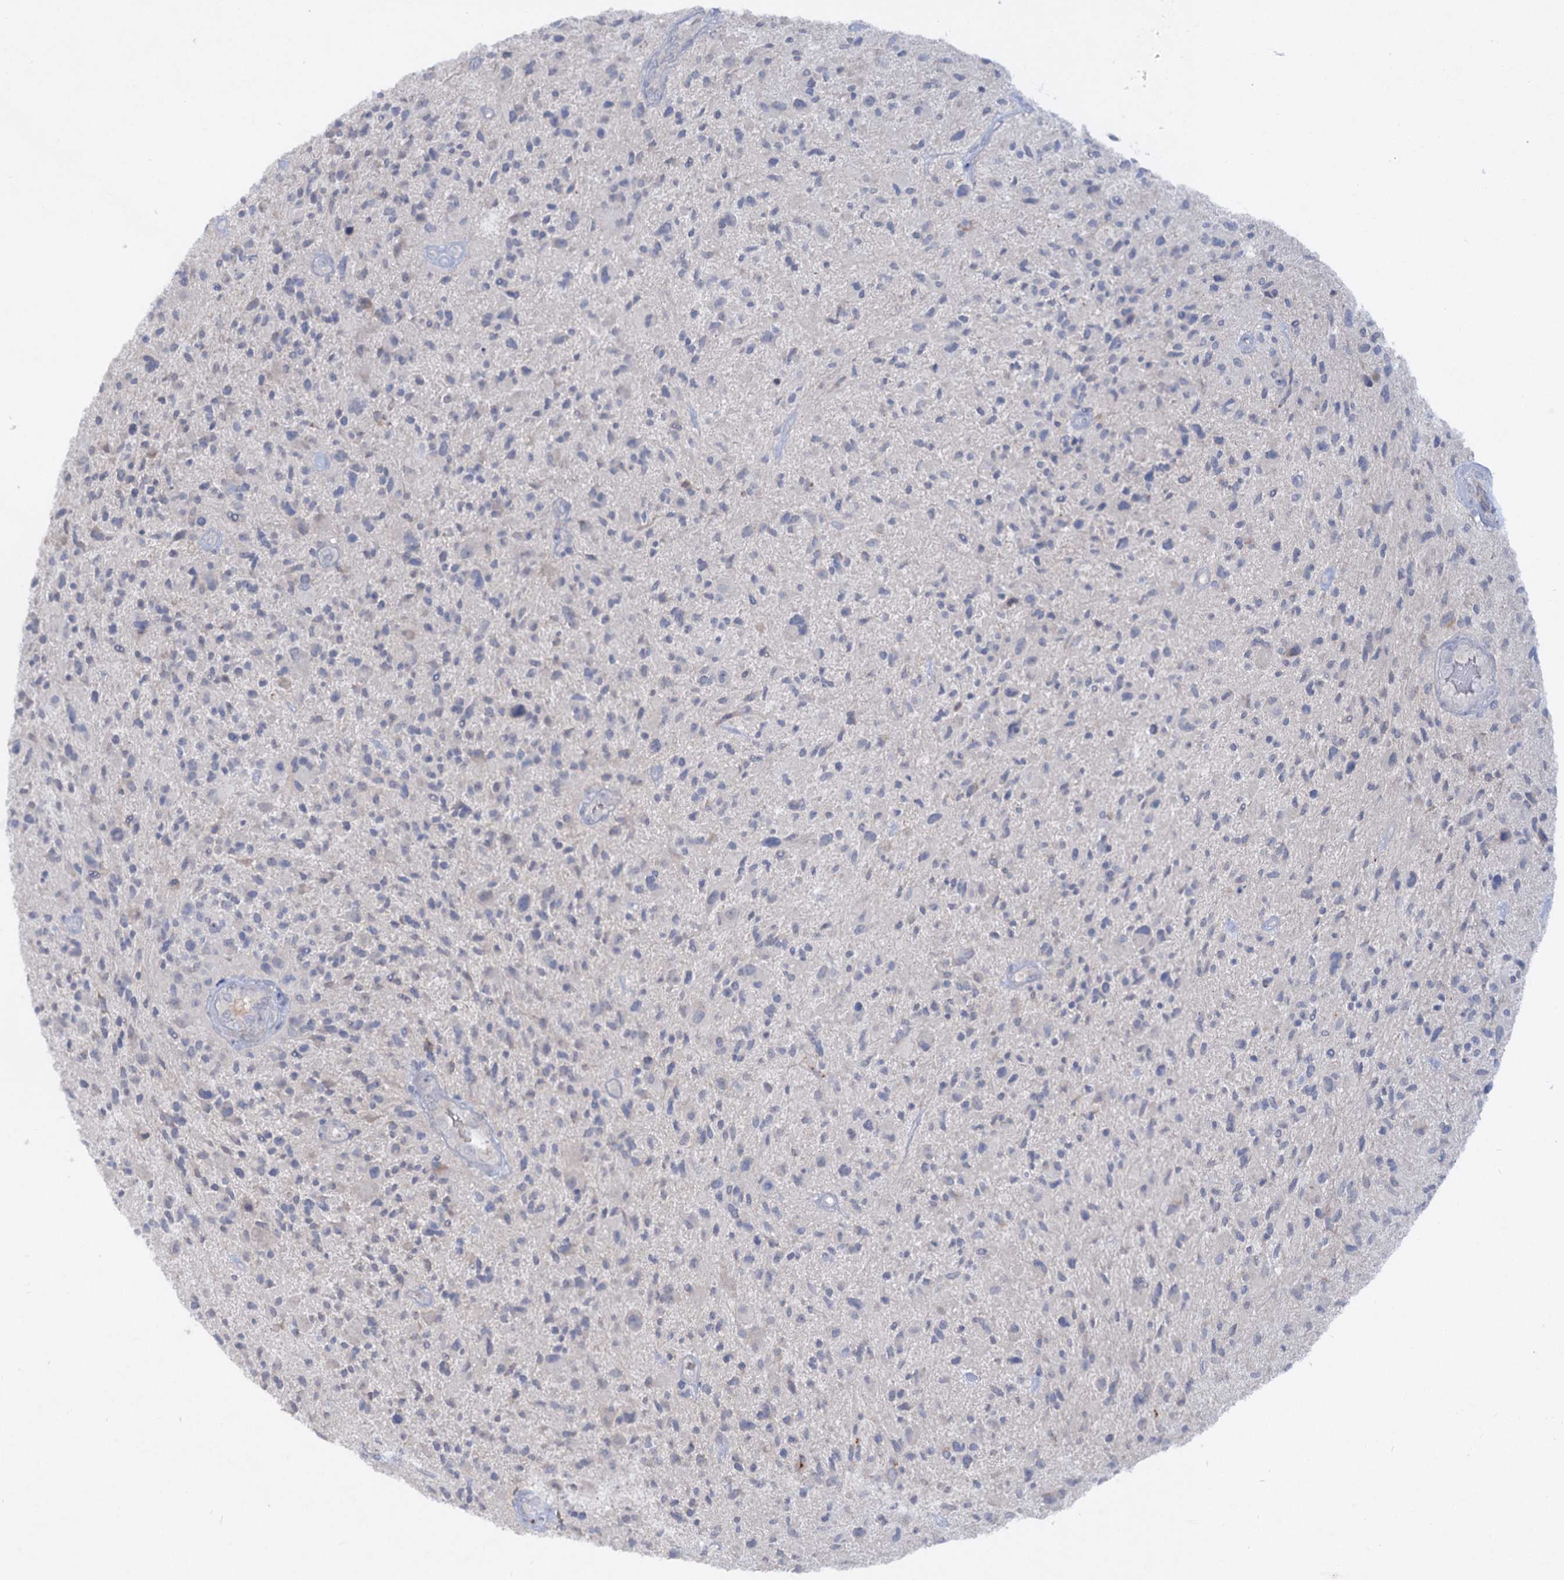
{"staining": {"intensity": "negative", "quantity": "none", "location": "none"}, "tissue": "glioma", "cell_type": "Tumor cells", "image_type": "cancer", "snomed": [{"axis": "morphology", "description": "Glioma, malignant, High grade"}, {"axis": "topography", "description": "Brain"}], "caption": "Human malignant glioma (high-grade) stained for a protein using immunohistochemistry (IHC) displays no expression in tumor cells.", "gene": "ATP4A", "patient": {"sex": "male", "age": 47}}